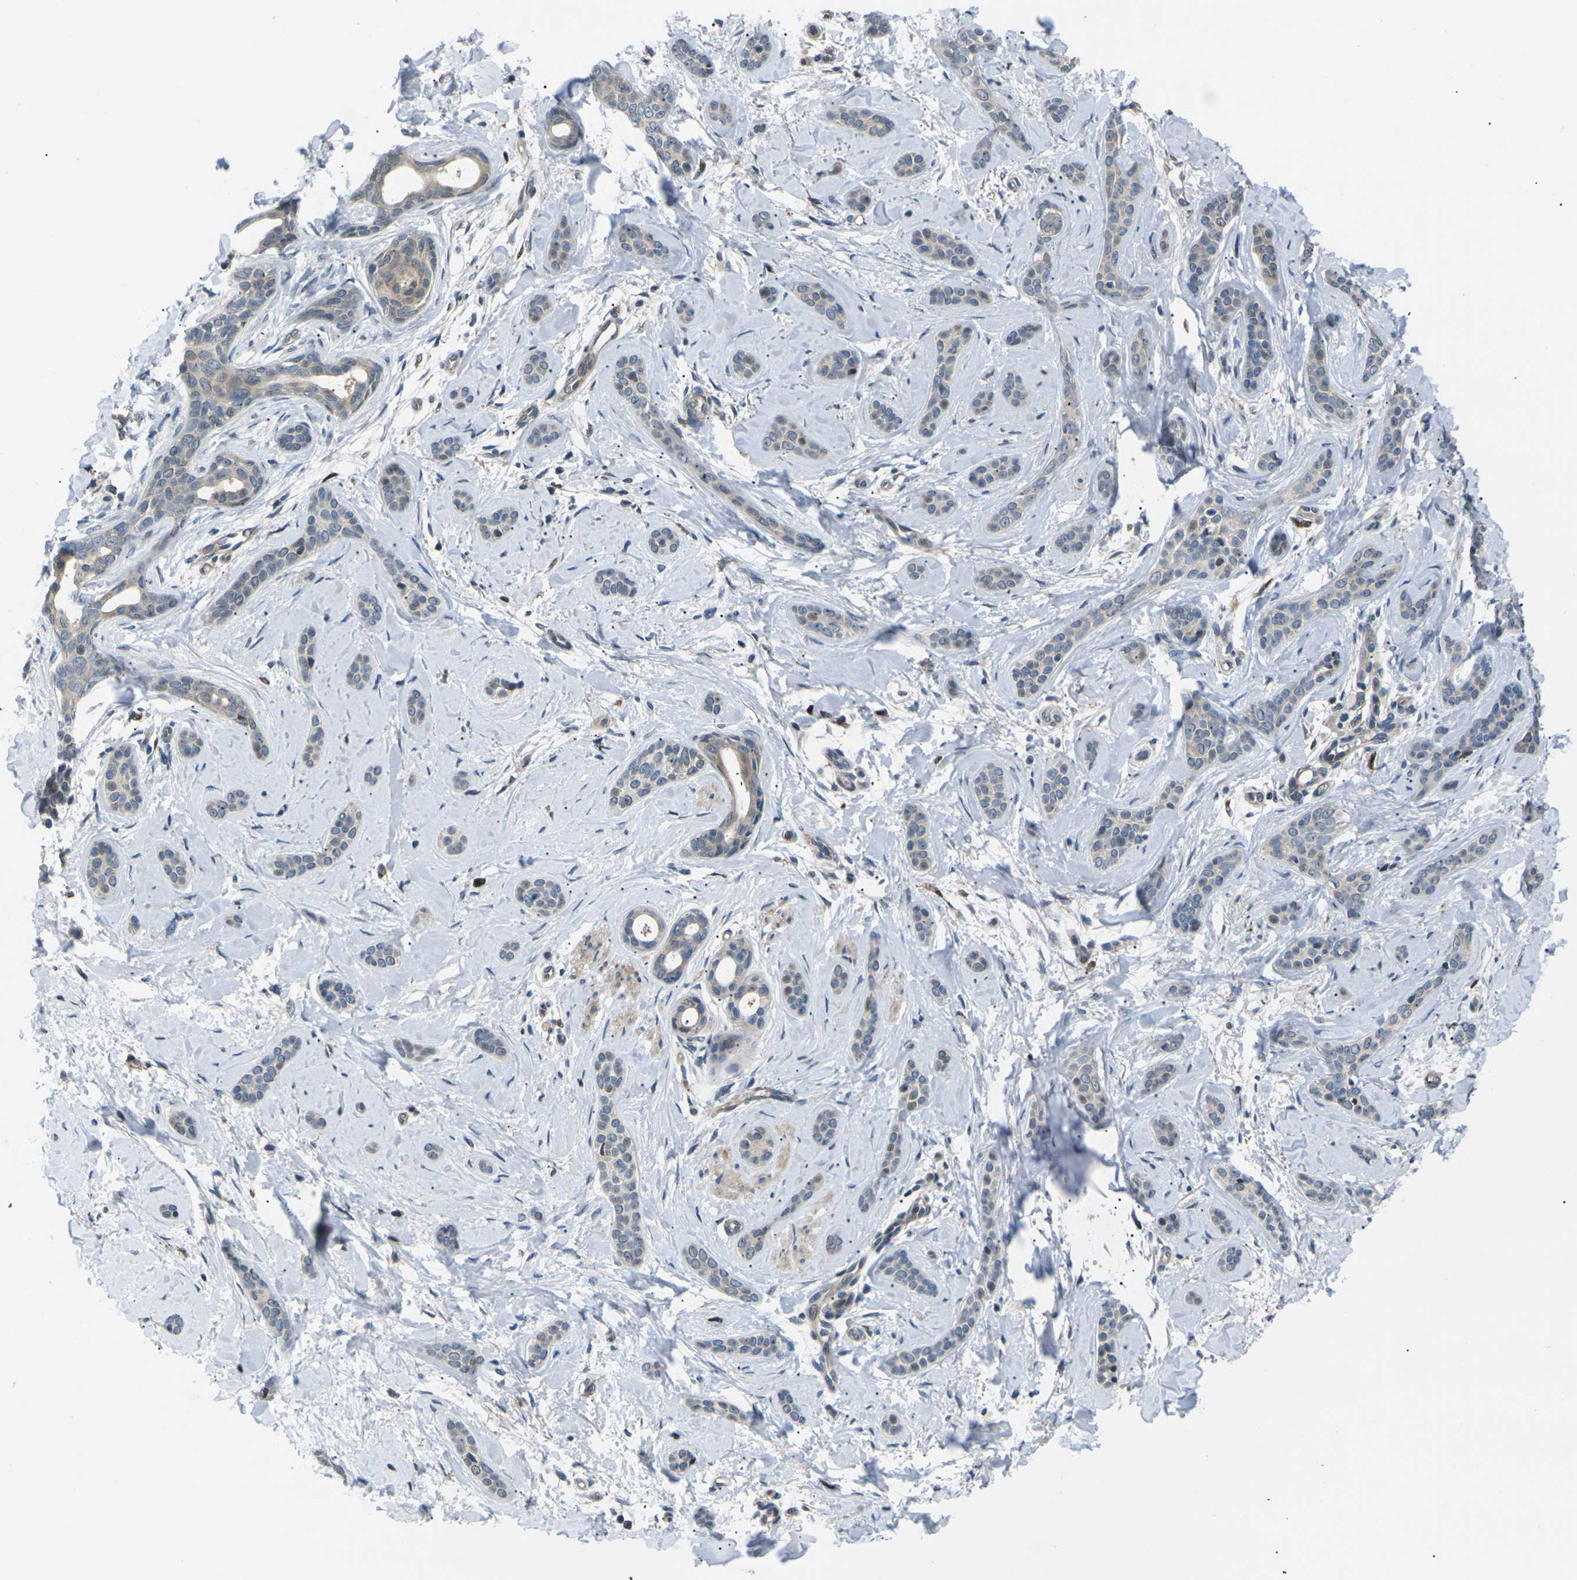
{"staining": {"intensity": "weak", "quantity": "<25%", "location": "cytoplasmic/membranous"}, "tissue": "skin cancer", "cell_type": "Tumor cells", "image_type": "cancer", "snomed": [{"axis": "morphology", "description": "Basal cell carcinoma"}, {"axis": "morphology", "description": "Adnexal tumor, benign"}, {"axis": "topography", "description": "Skin"}], "caption": "DAB (3,3'-diaminobenzidine) immunohistochemical staining of skin cancer (basal cell carcinoma) displays no significant positivity in tumor cells.", "gene": "RPS6KA3", "patient": {"sex": "female", "age": 42}}